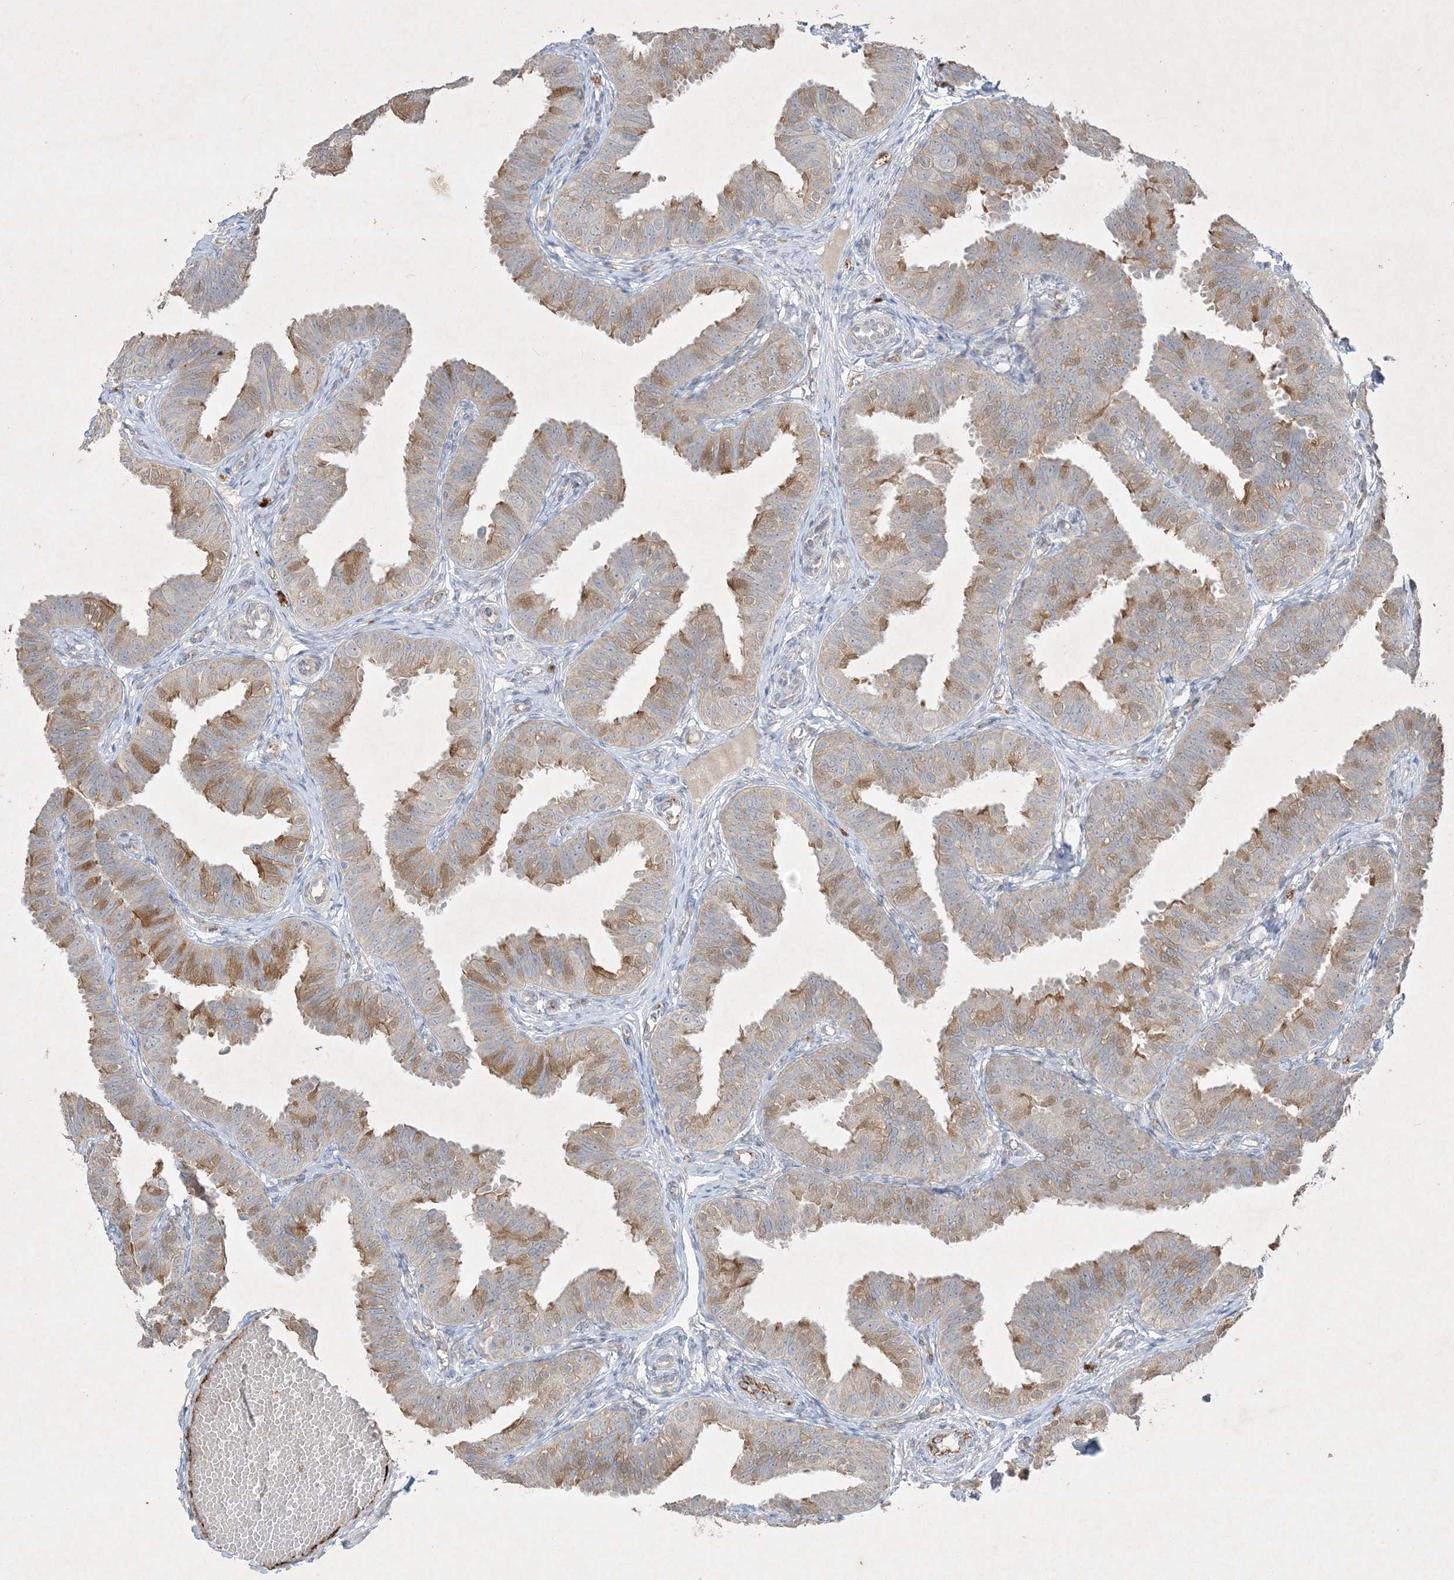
{"staining": {"intensity": "moderate", "quantity": "25%-75%", "location": "cytoplasmic/membranous"}, "tissue": "fallopian tube", "cell_type": "Glandular cells", "image_type": "normal", "snomed": [{"axis": "morphology", "description": "Normal tissue, NOS"}, {"axis": "topography", "description": "Fallopian tube"}], "caption": "The histopathology image displays staining of unremarkable fallopian tube, revealing moderate cytoplasmic/membranous protein positivity (brown color) within glandular cells. (DAB = brown stain, brightfield microscopy at high magnification).", "gene": "PRSS36", "patient": {"sex": "female", "age": 35}}